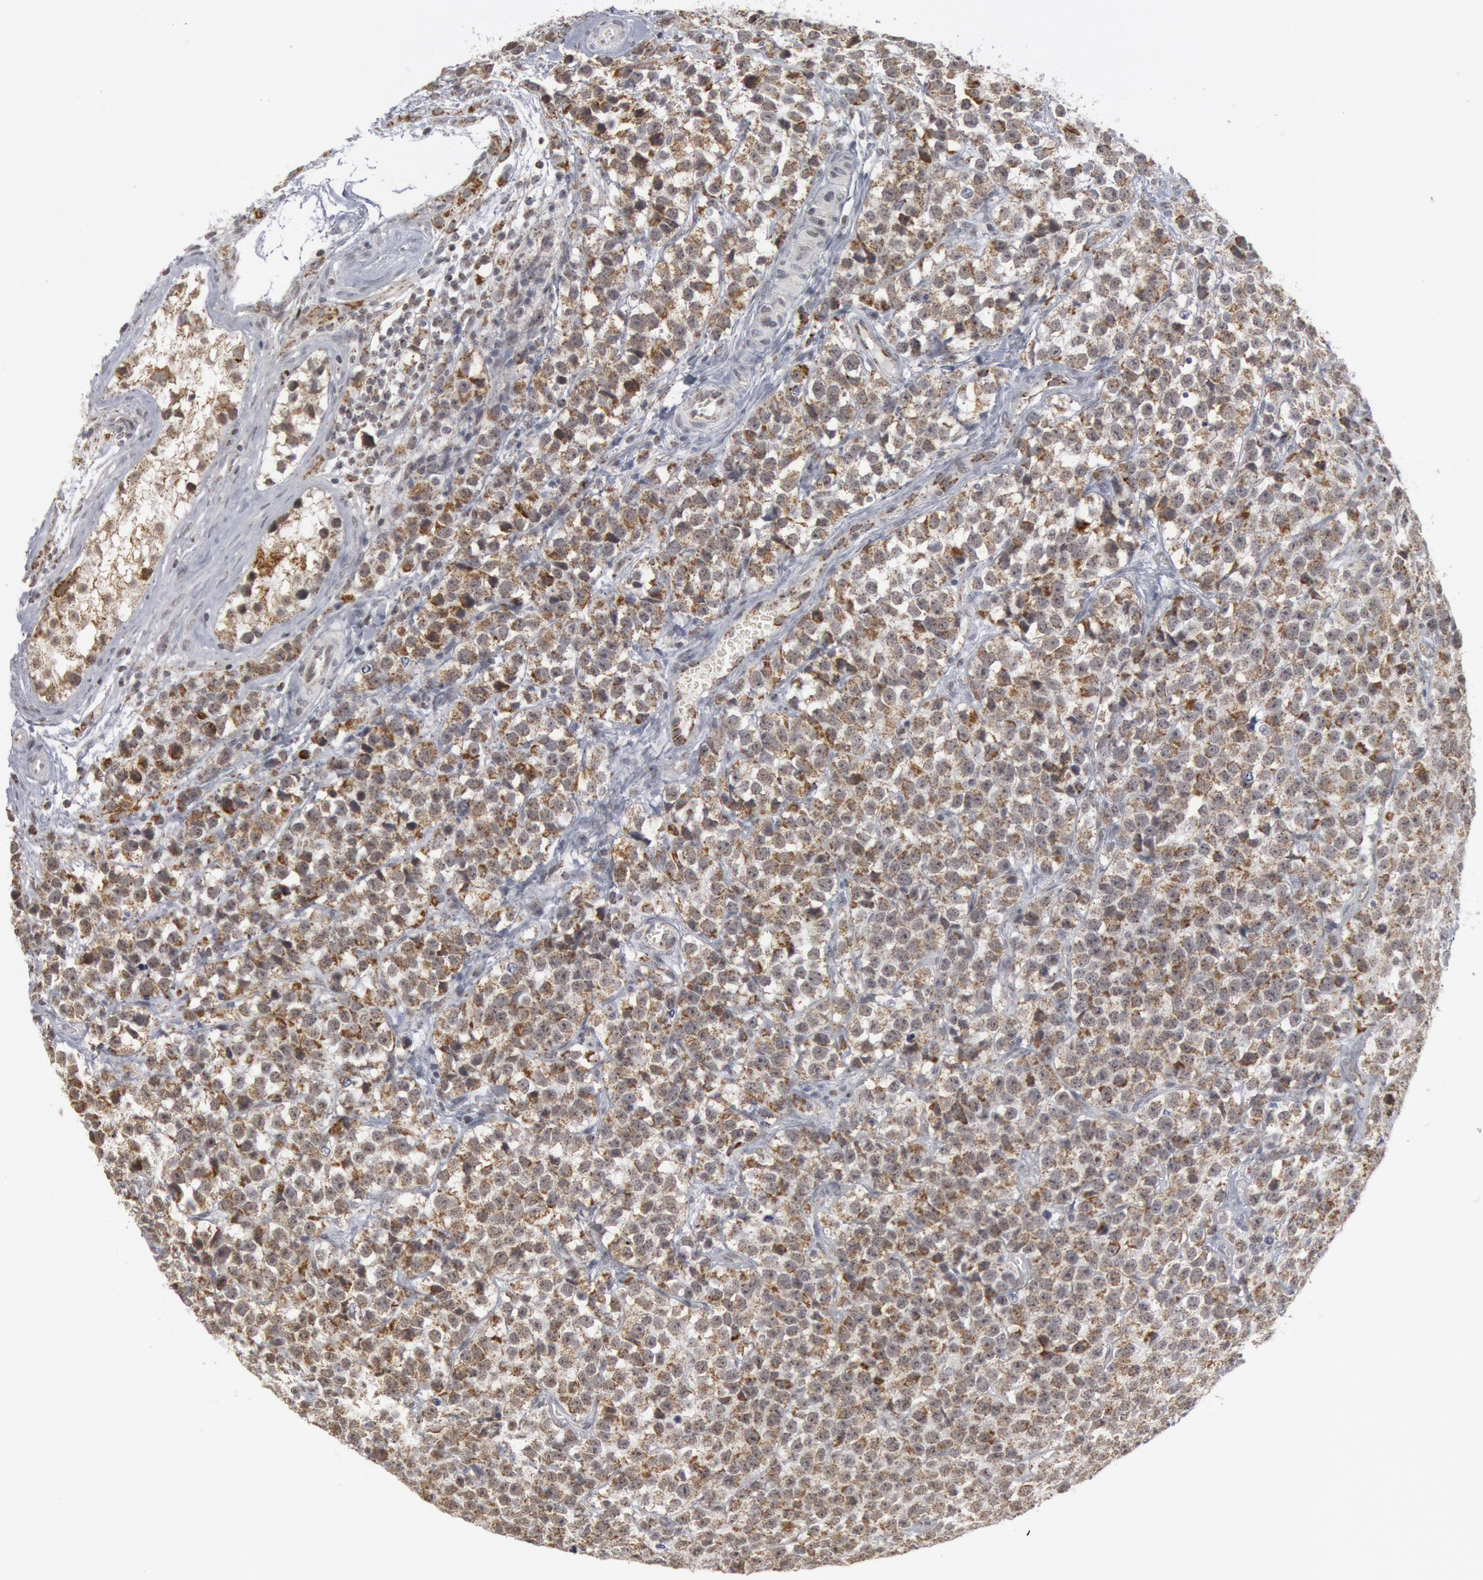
{"staining": {"intensity": "moderate", "quantity": "25%-75%", "location": "cytoplasmic/membranous"}, "tissue": "testis cancer", "cell_type": "Tumor cells", "image_type": "cancer", "snomed": [{"axis": "morphology", "description": "Seminoma, NOS"}, {"axis": "topography", "description": "Testis"}], "caption": "Testis cancer was stained to show a protein in brown. There is medium levels of moderate cytoplasmic/membranous positivity in approximately 25%-75% of tumor cells.", "gene": "CASP9", "patient": {"sex": "male", "age": 25}}